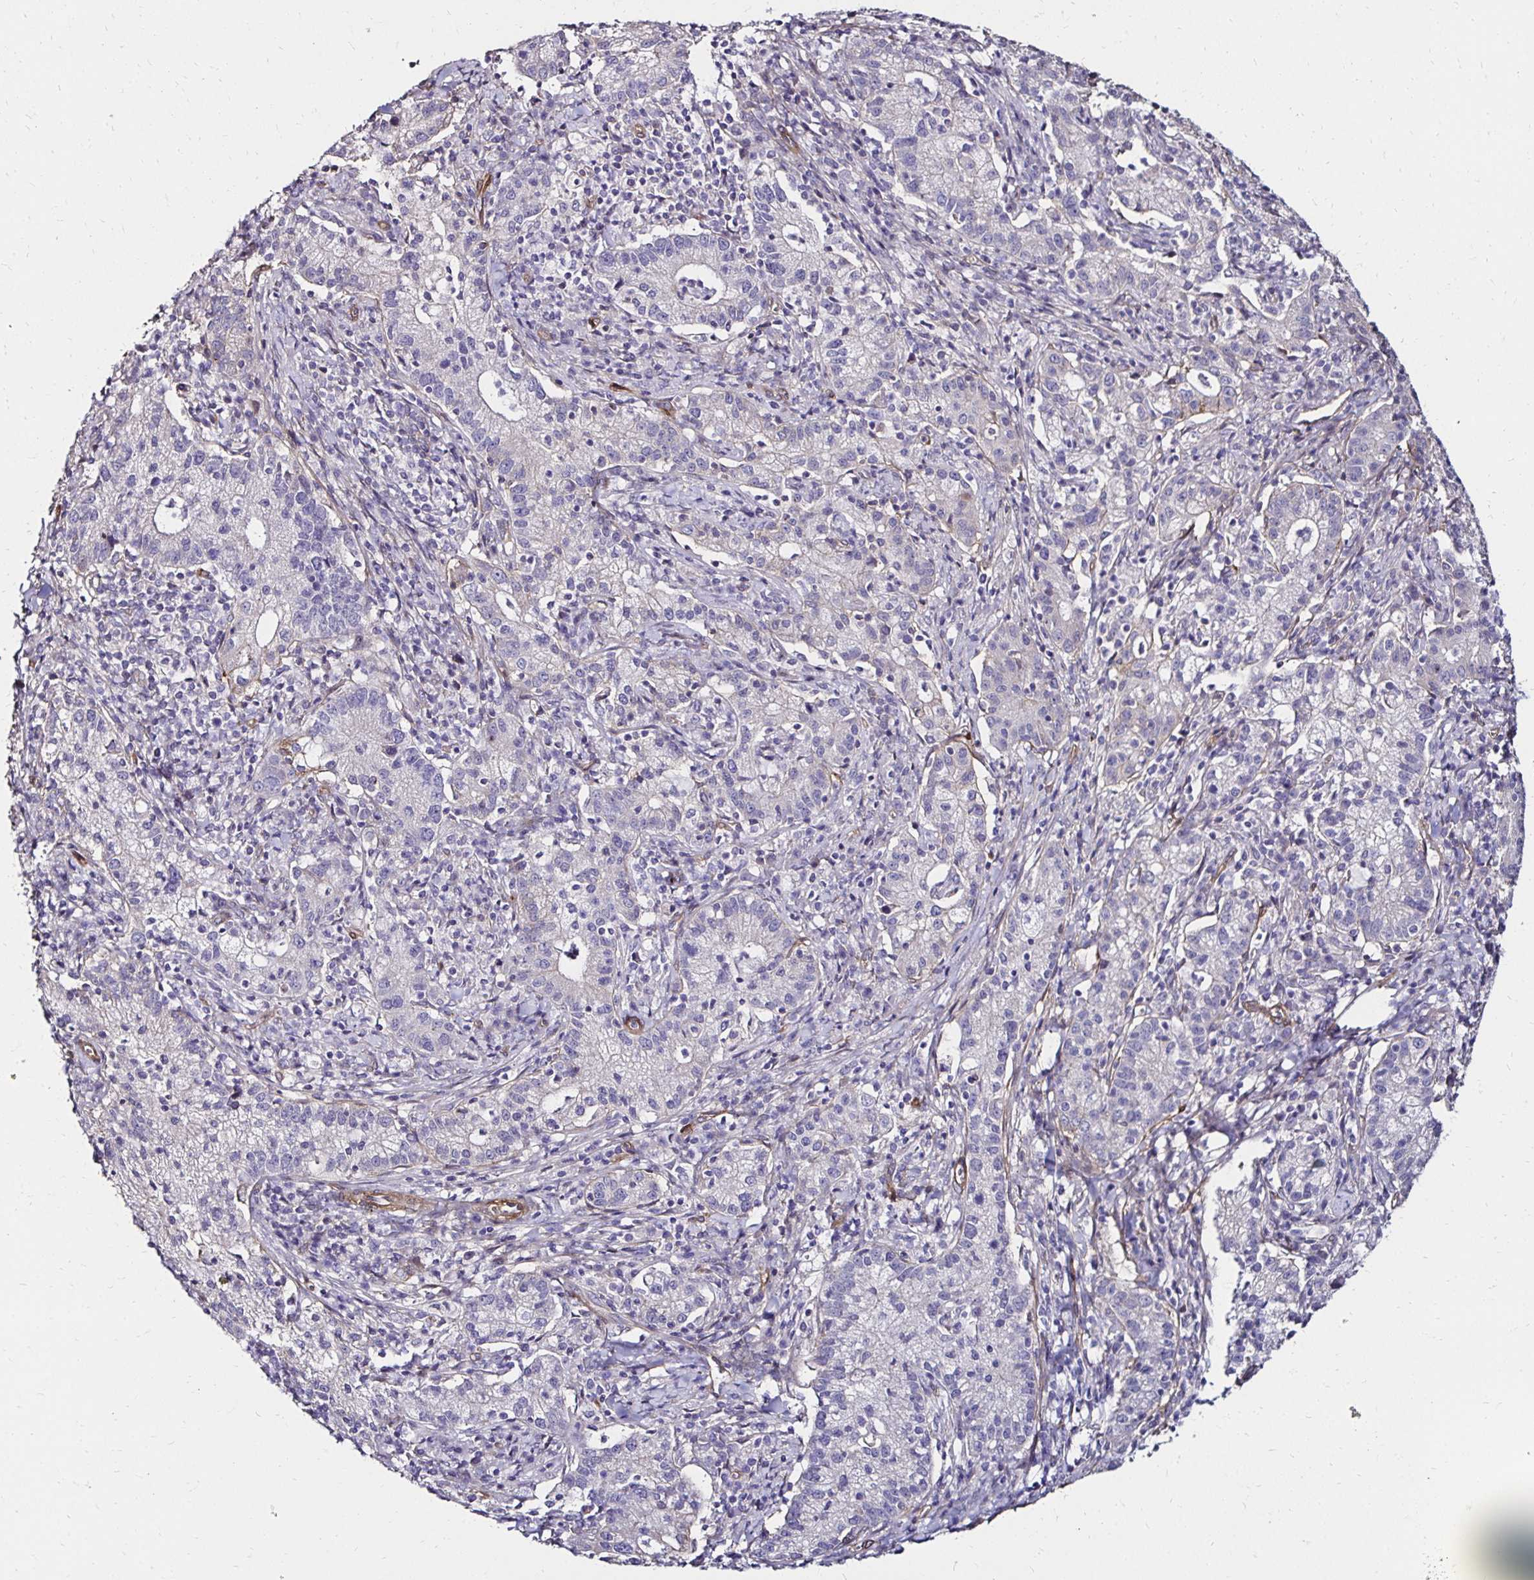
{"staining": {"intensity": "weak", "quantity": "<25%", "location": "cytoplasmic/membranous"}, "tissue": "cervical cancer", "cell_type": "Tumor cells", "image_type": "cancer", "snomed": [{"axis": "morphology", "description": "Normal tissue, NOS"}, {"axis": "morphology", "description": "Adenocarcinoma, NOS"}, {"axis": "topography", "description": "Cervix"}], "caption": "Cervical cancer stained for a protein using immunohistochemistry (IHC) shows no staining tumor cells.", "gene": "ITGB1", "patient": {"sex": "female", "age": 44}}